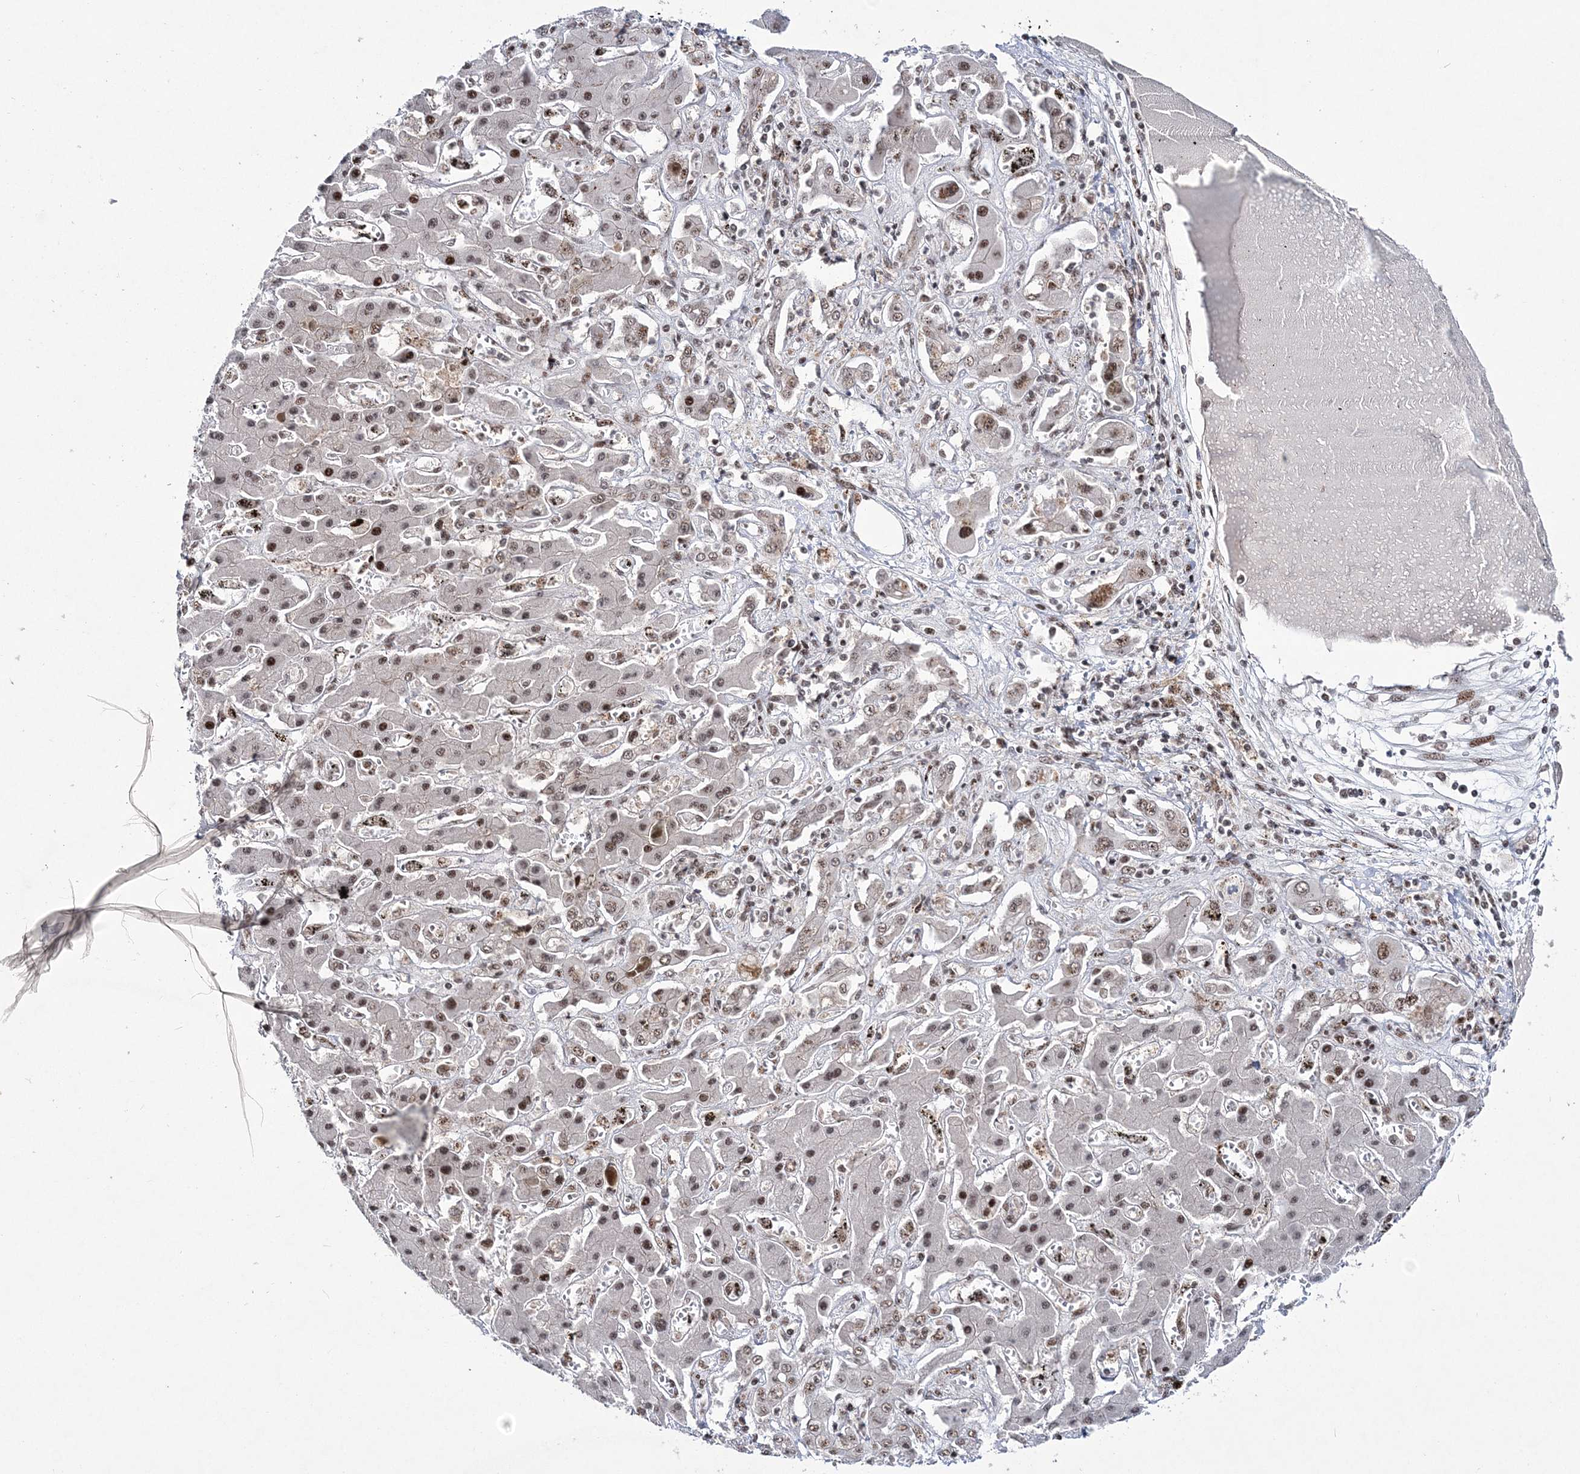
{"staining": {"intensity": "moderate", "quantity": "25%-75%", "location": "nuclear"}, "tissue": "liver cancer", "cell_type": "Tumor cells", "image_type": "cancer", "snomed": [{"axis": "morphology", "description": "Cholangiocarcinoma"}, {"axis": "topography", "description": "Liver"}], "caption": "Immunohistochemistry (IHC) micrograph of neoplastic tissue: human cholangiocarcinoma (liver) stained using immunohistochemistry demonstrates medium levels of moderate protein expression localized specifically in the nuclear of tumor cells, appearing as a nuclear brown color.", "gene": "TATDN2", "patient": {"sex": "male", "age": 67}}